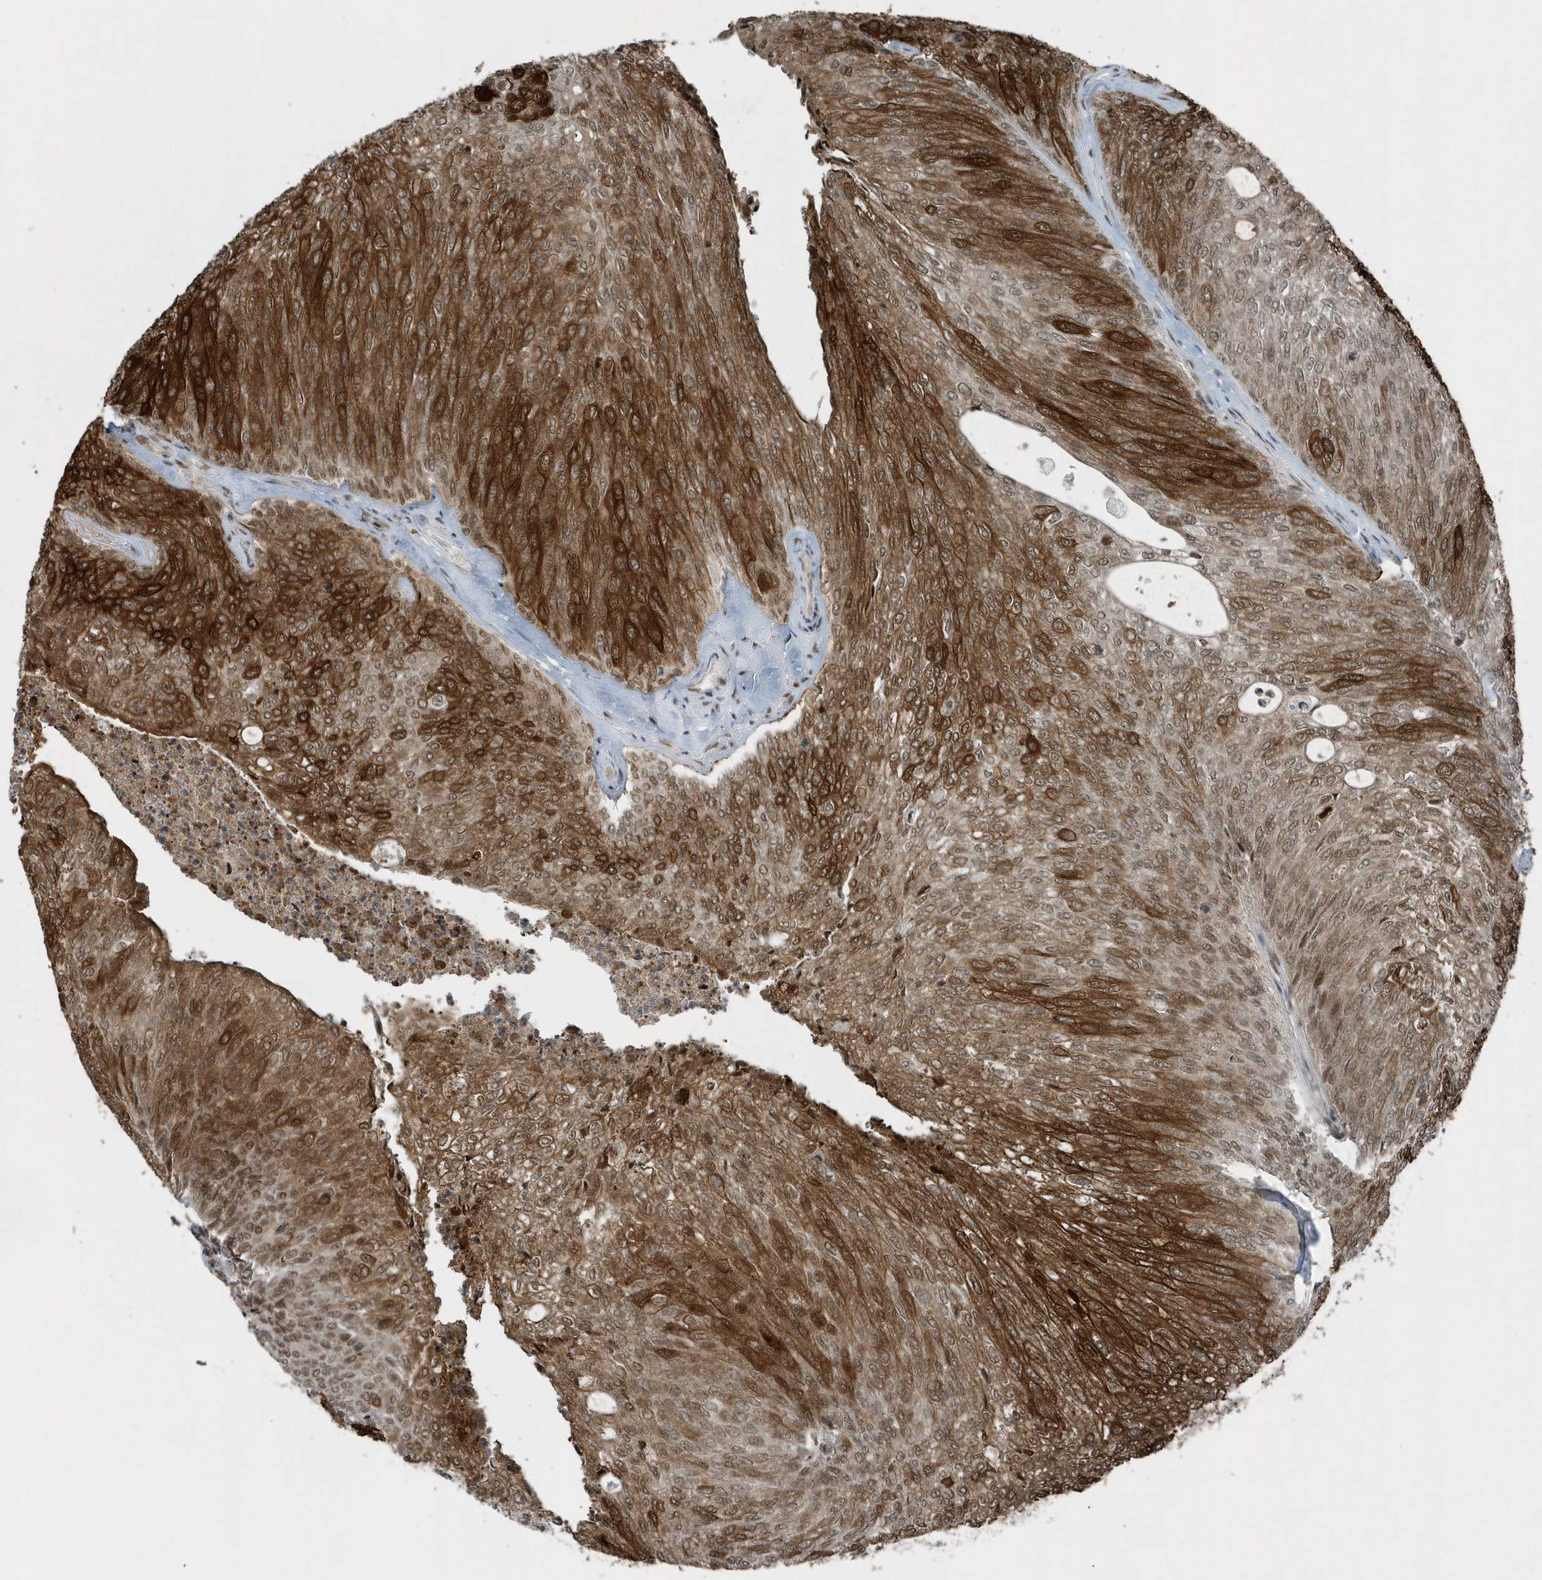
{"staining": {"intensity": "strong", "quantity": ">75%", "location": "cytoplasmic/membranous,nuclear"}, "tissue": "urothelial cancer", "cell_type": "Tumor cells", "image_type": "cancer", "snomed": [{"axis": "morphology", "description": "Urothelial carcinoma, Low grade"}, {"axis": "topography", "description": "Urinary bladder"}], "caption": "The histopathology image demonstrates staining of low-grade urothelial carcinoma, revealing strong cytoplasmic/membranous and nuclear protein staining (brown color) within tumor cells.", "gene": "YTHDC1", "patient": {"sex": "female", "age": 79}}